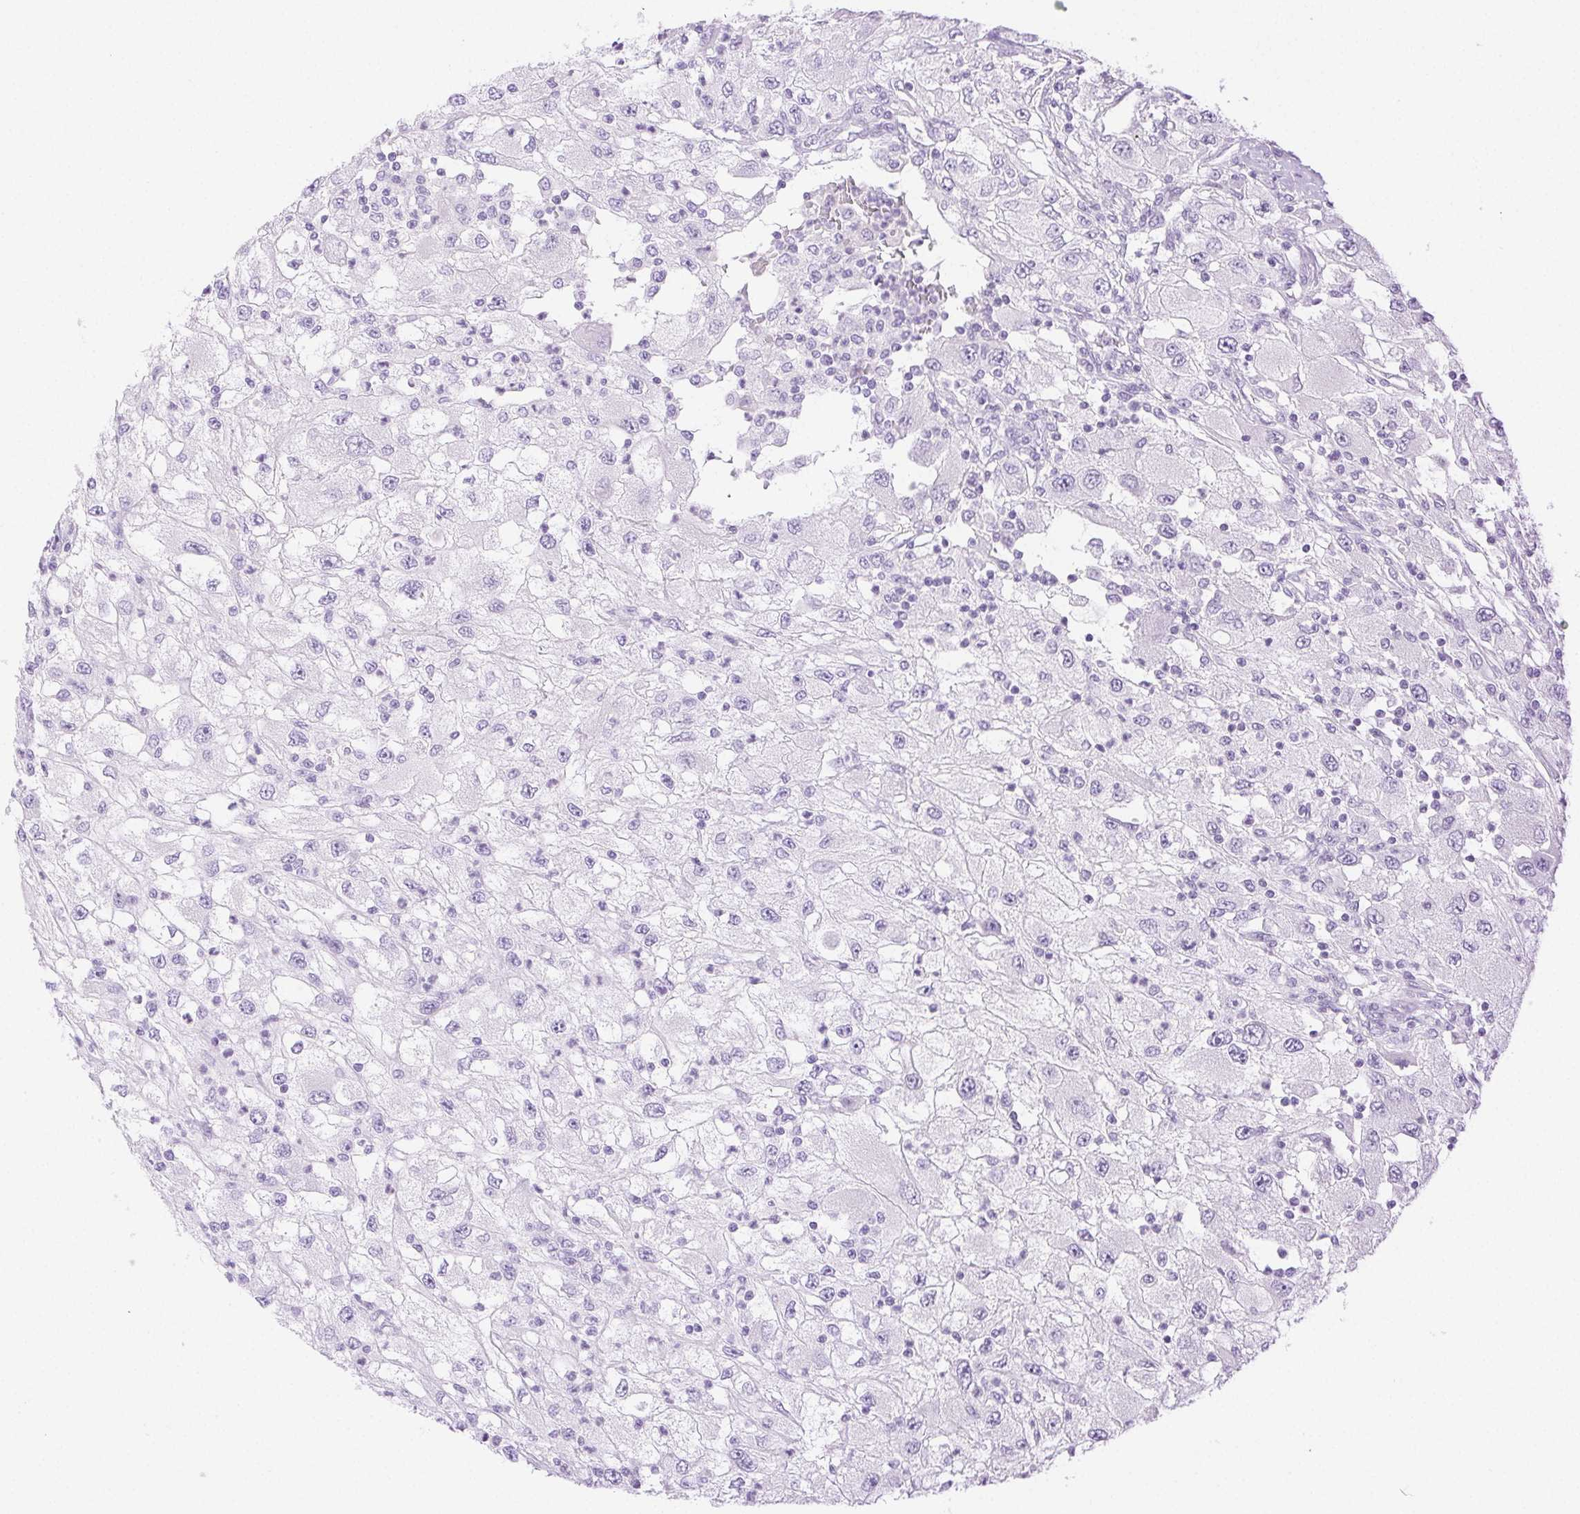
{"staining": {"intensity": "negative", "quantity": "none", "location": "none"}, "tissue": "renal cancer", "cell_type": "Tumor cells", "image_type": "cancer", "snomed": [{"axis": "morphology", "description": "Adenocarcinoma, NOS"}, {"axis": "topography", "description": "Kidney"}], "caption": "Immunohistochemistry (IHC) micrograph of adenocarcinoma (renal) stained for a protein (brown), which reveals no expression in tumor cells.", "gene": "SPACA4", "patient": {"sex": "female", "age": 67}}